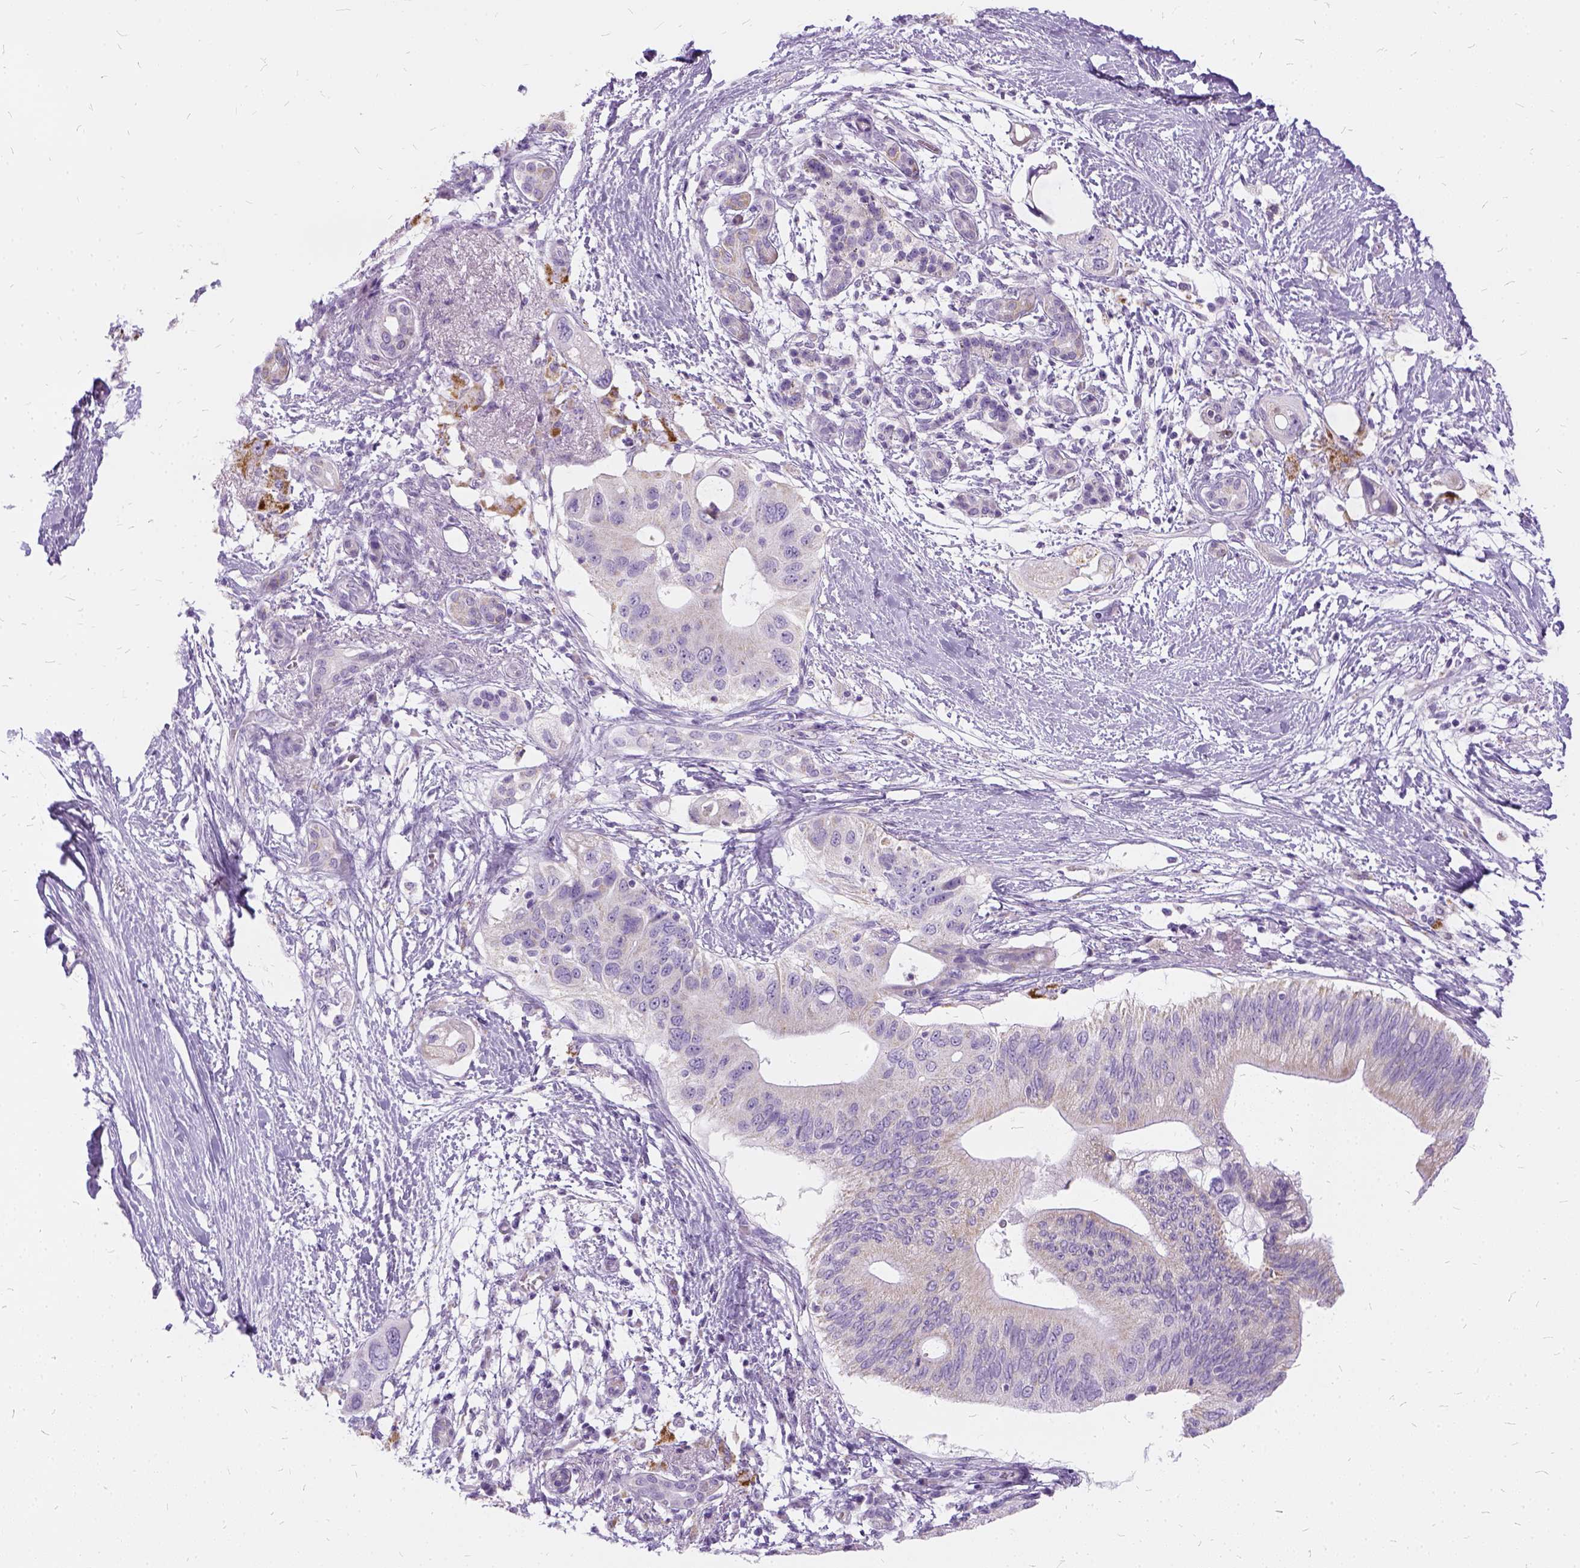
{"staining": {"intensity": "negative", "quantity": "none", "location": "none"}, "tissue": "pancreatic cancer", "cell_type": "Tumor cells", "image_type": "cancer", "snomed": [{"axis": "morphology", "description": "Adenocarcinoma, NOS"}, {"axis": "topography", "description": "Pancreas"}], "caption": "Tumor cells show no significant protein expression in pancreatic cancer (adenocarcinoma). (Stains: DAB immunohistochemistry with hematoxylin counter stain, Microscopy: brightfield microscopy at high magnification).", "gene": "FDX1", "patient": {"sex": "female", "age": 72}}